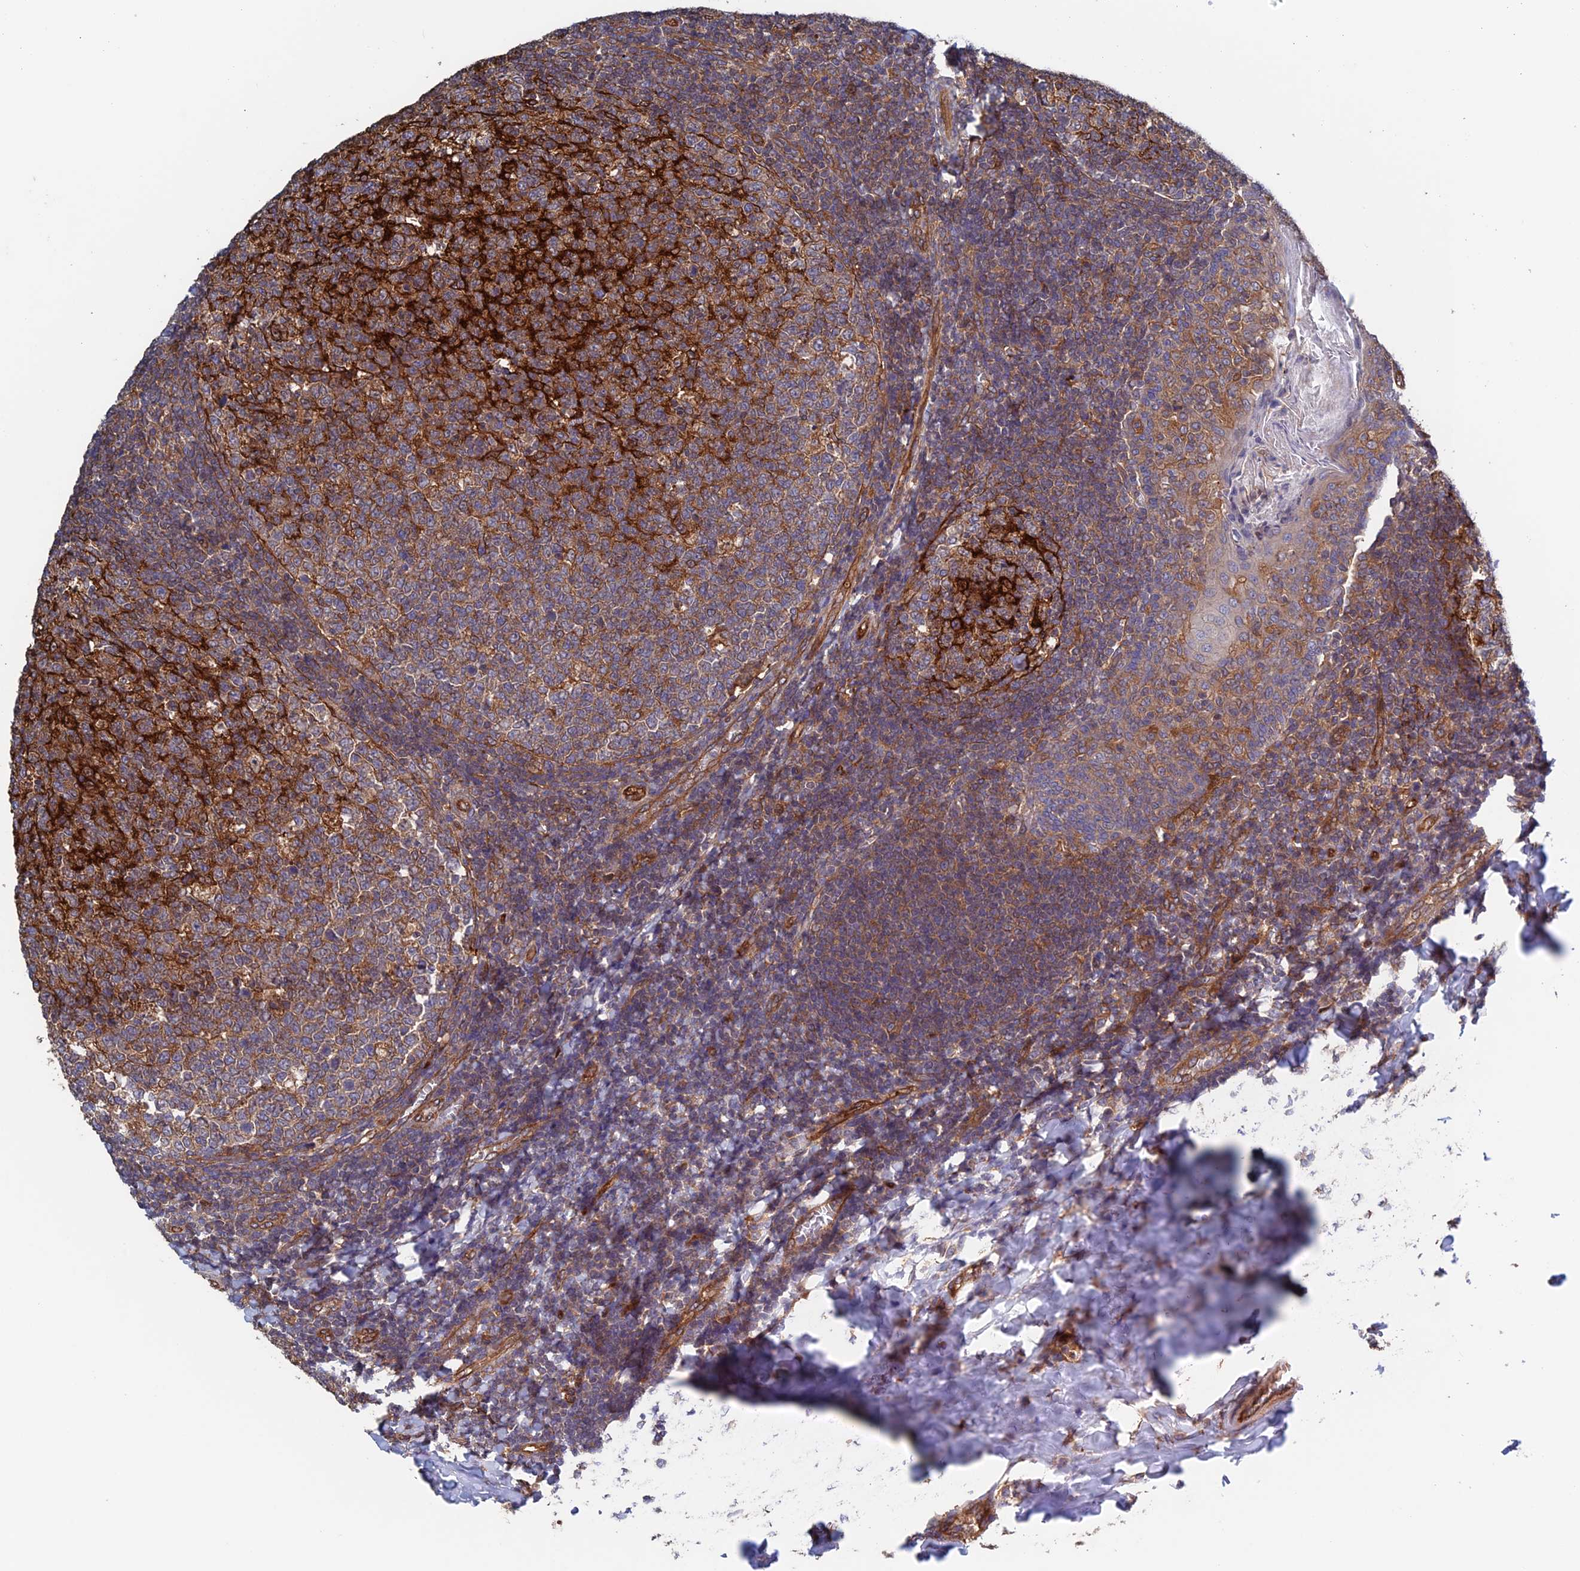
{"staining": {"intensity": "weak", "quantity": "25%-75%", "location": "cytoplasmic/membranous"}, "tissue": "tonsil", "cell_type": "Germinal center cells", "image_type": "normal", "snomed": [{"axis": "morphology", "description": "Normal tissue, NOS"}, {"axis": "topography", "description": "Tonsil"}], "caption": "This is a histology image of IHC staining of benign tonsil, which shows weak positivity in the cytoplasmic/membranous of germinal center cells.", "gene": "NUDT16L1", "patient": {"sex": "female", "age": 19}}